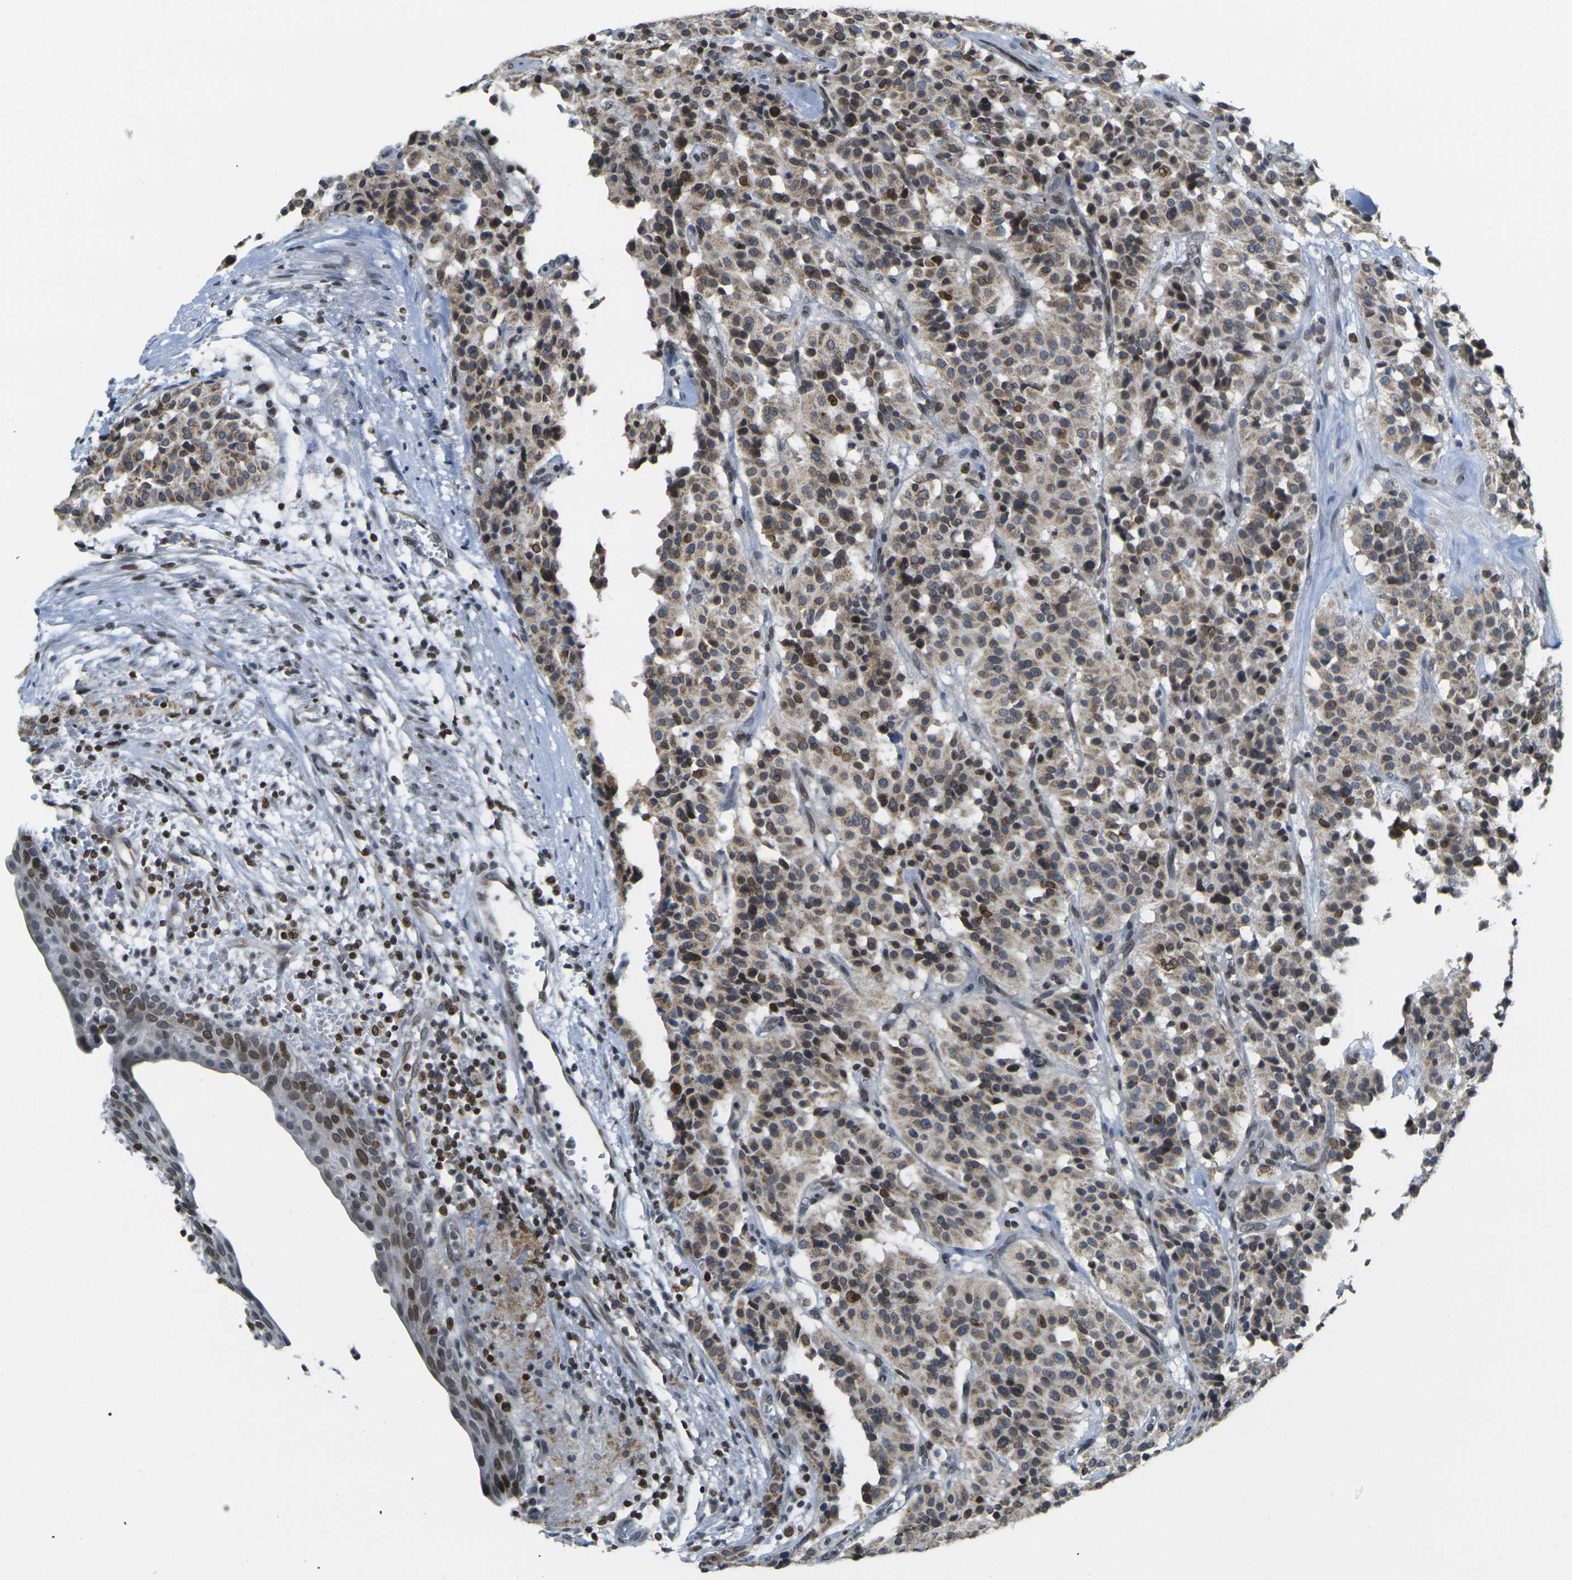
{"staining": {"intensity": "moderate", "quantity": ">75%", "location": "cytoplasmic/membranous,nuclear"}, "tissue": "carcinoid", "cell_type": "Tumor cells", "image_type": "cancer", "snomed": [{"axis": "morphology", "description": "Carcinoid, malignant, NOS"}, {"axis": "topography", "description": "Lung"}], "caption": "There is medium levels of moderate cytoplasmic/membranous and nuclear staining in tumor cells of malignant carcinoid, as demonstrated by immunohistochemical staining (brown color).", "gene": "BRDT", "patient": {"sex": "male", "age": 30}}